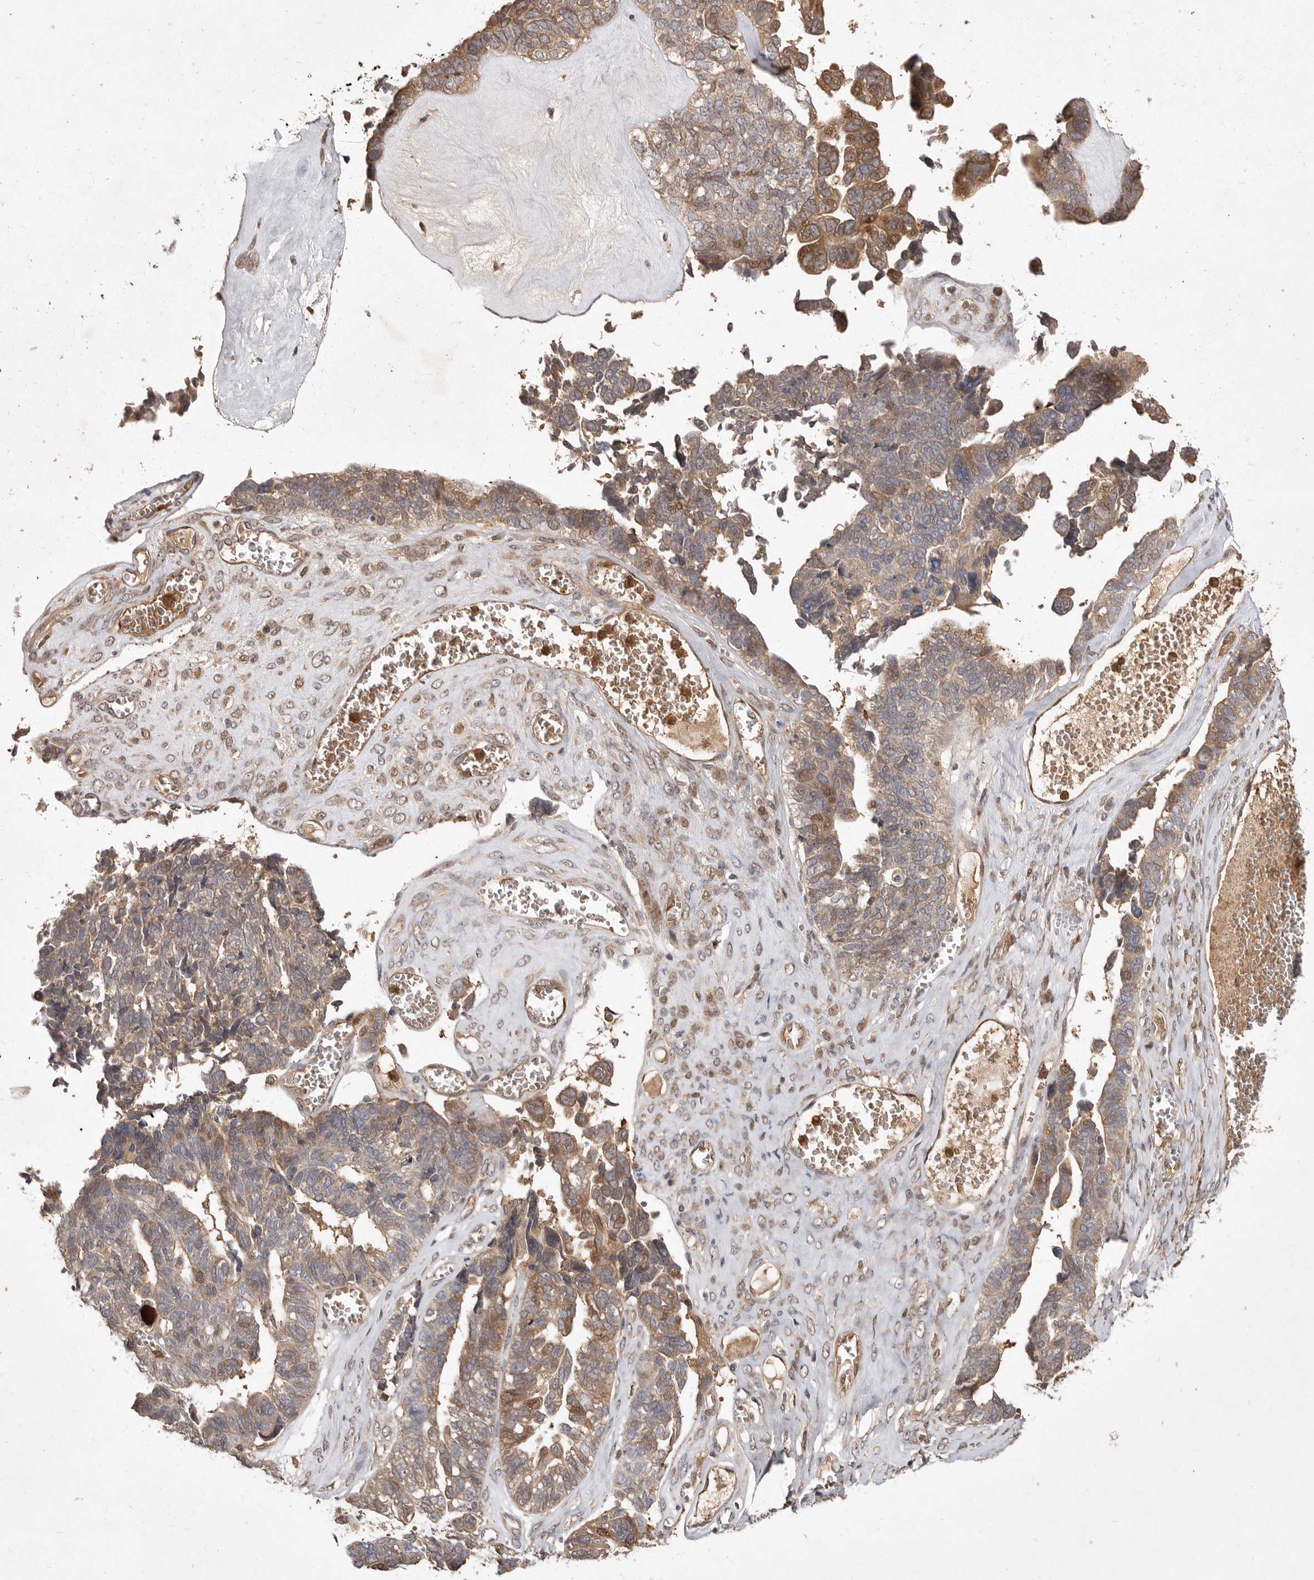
{"staining": {"intensity": "moderate", "quantity": ">75%", "location": "cytoplasmic/membranous"}, "tissue": "ovarian cancer", "cell_type": "Tumor cells", "image_type": "cancer", "snomed": [{"axis": "morphology", "description": "Cystadenocarcinoma, serous, NOS"}, {"axis": "topography", "description": "Ovary"}], "caption": "DAB immunohistochemical staining of human serous cystadenocarcinoma (ovarian) displays moderate cytoplasmic/membranous protein positivity in approximately >75% of tumor cells. Using DAB (brown) and hematoxylin (blue) stains, captured at high magnification using brightfield microscopy.", "gene": "VN1R4", "patient": {"sex": "female", "age": 79}}